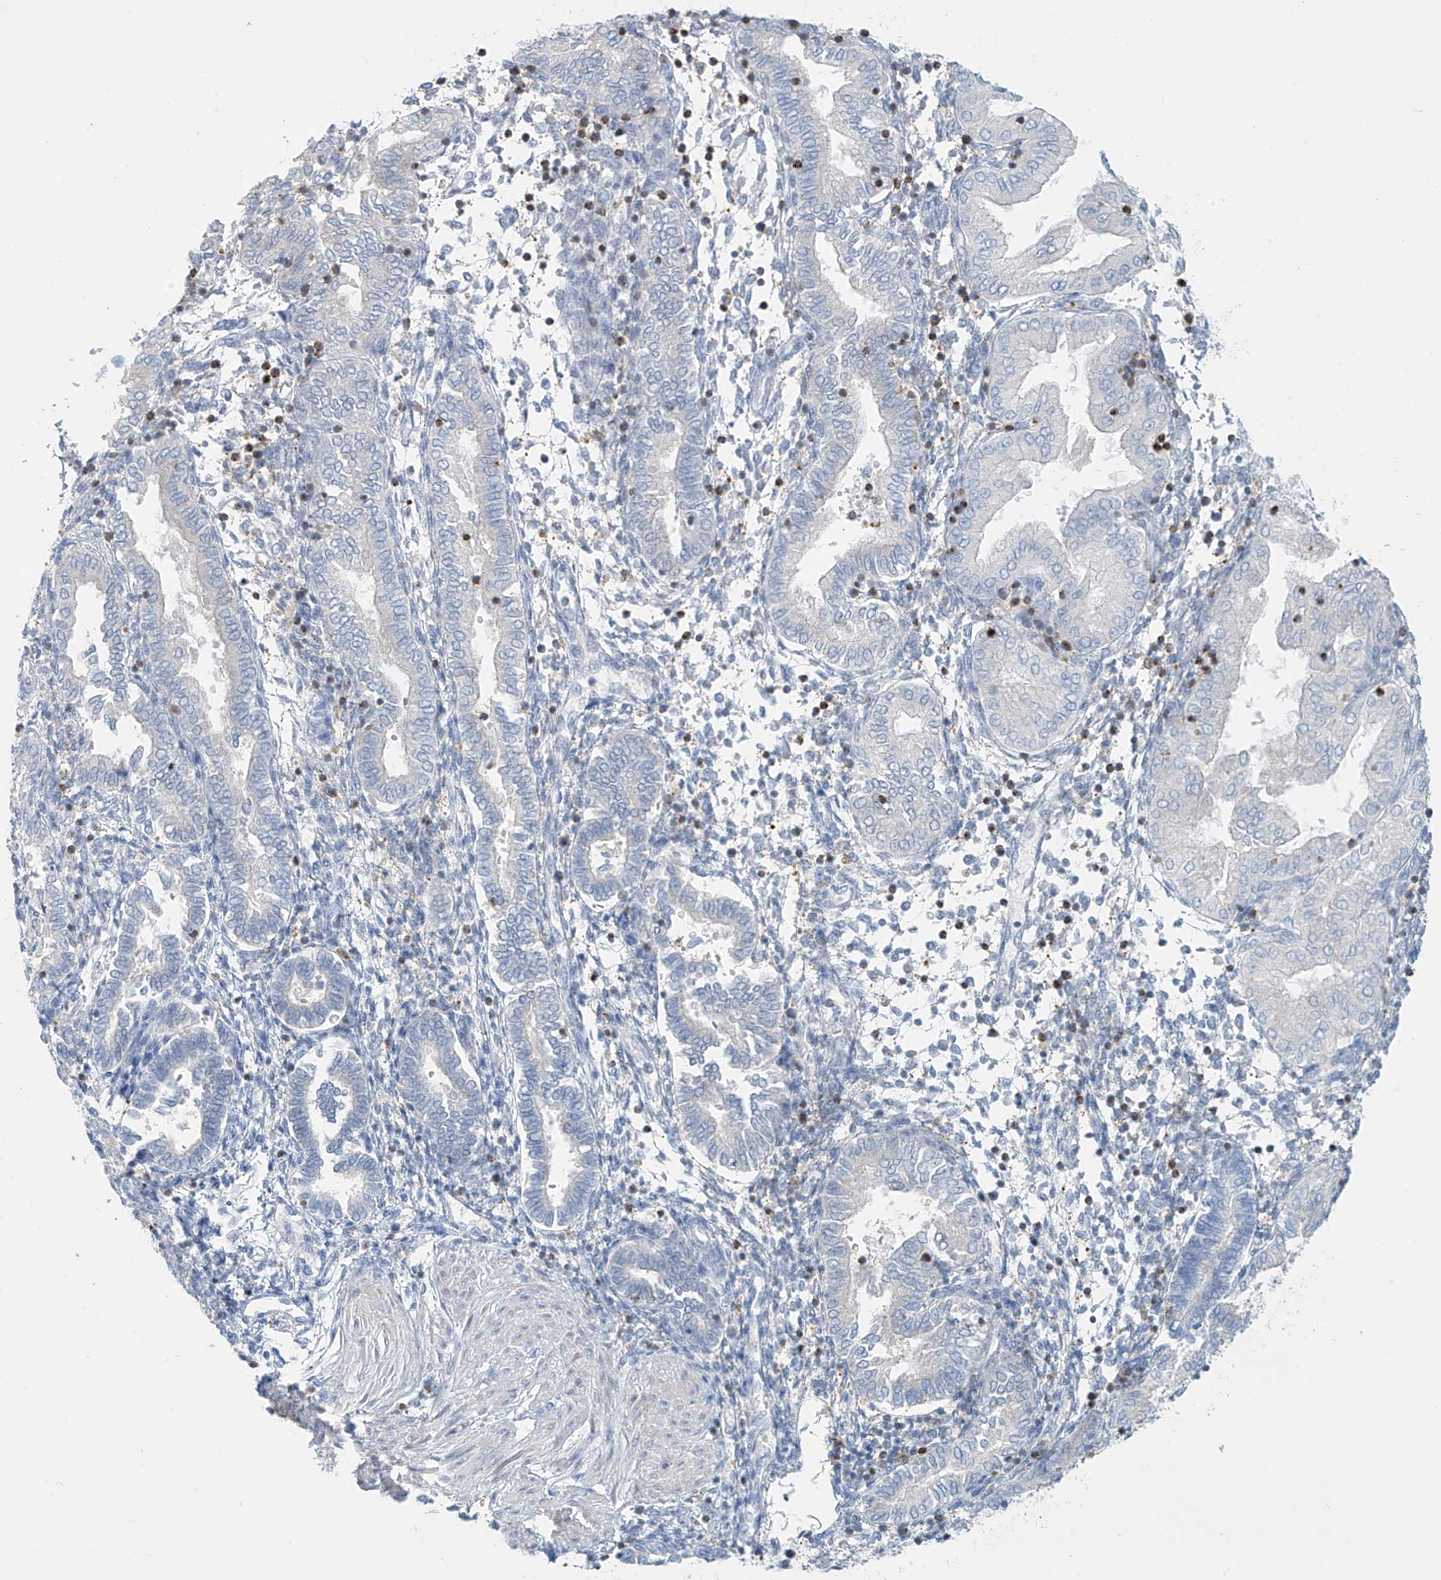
{"staining": {"intensity": "negative", "quantity": "none", "location": "none"}, "tissue": "endometrium", "cell_type": "Cells in endometrial stroma", "image_type": "normal", "snomed": [{"axis": "morphology", "description": "Normal tissue, NOS"}, {"axis": "topography", "description": "Endometrium"}], "caption": "IHC micrograph of unremarkable human endometrium stained for a protein (brown), which exhibits no staining in cells in endometrial stroma.", "gene": "TRMT2B", "patient": {"sex": "female", "age": 53}}